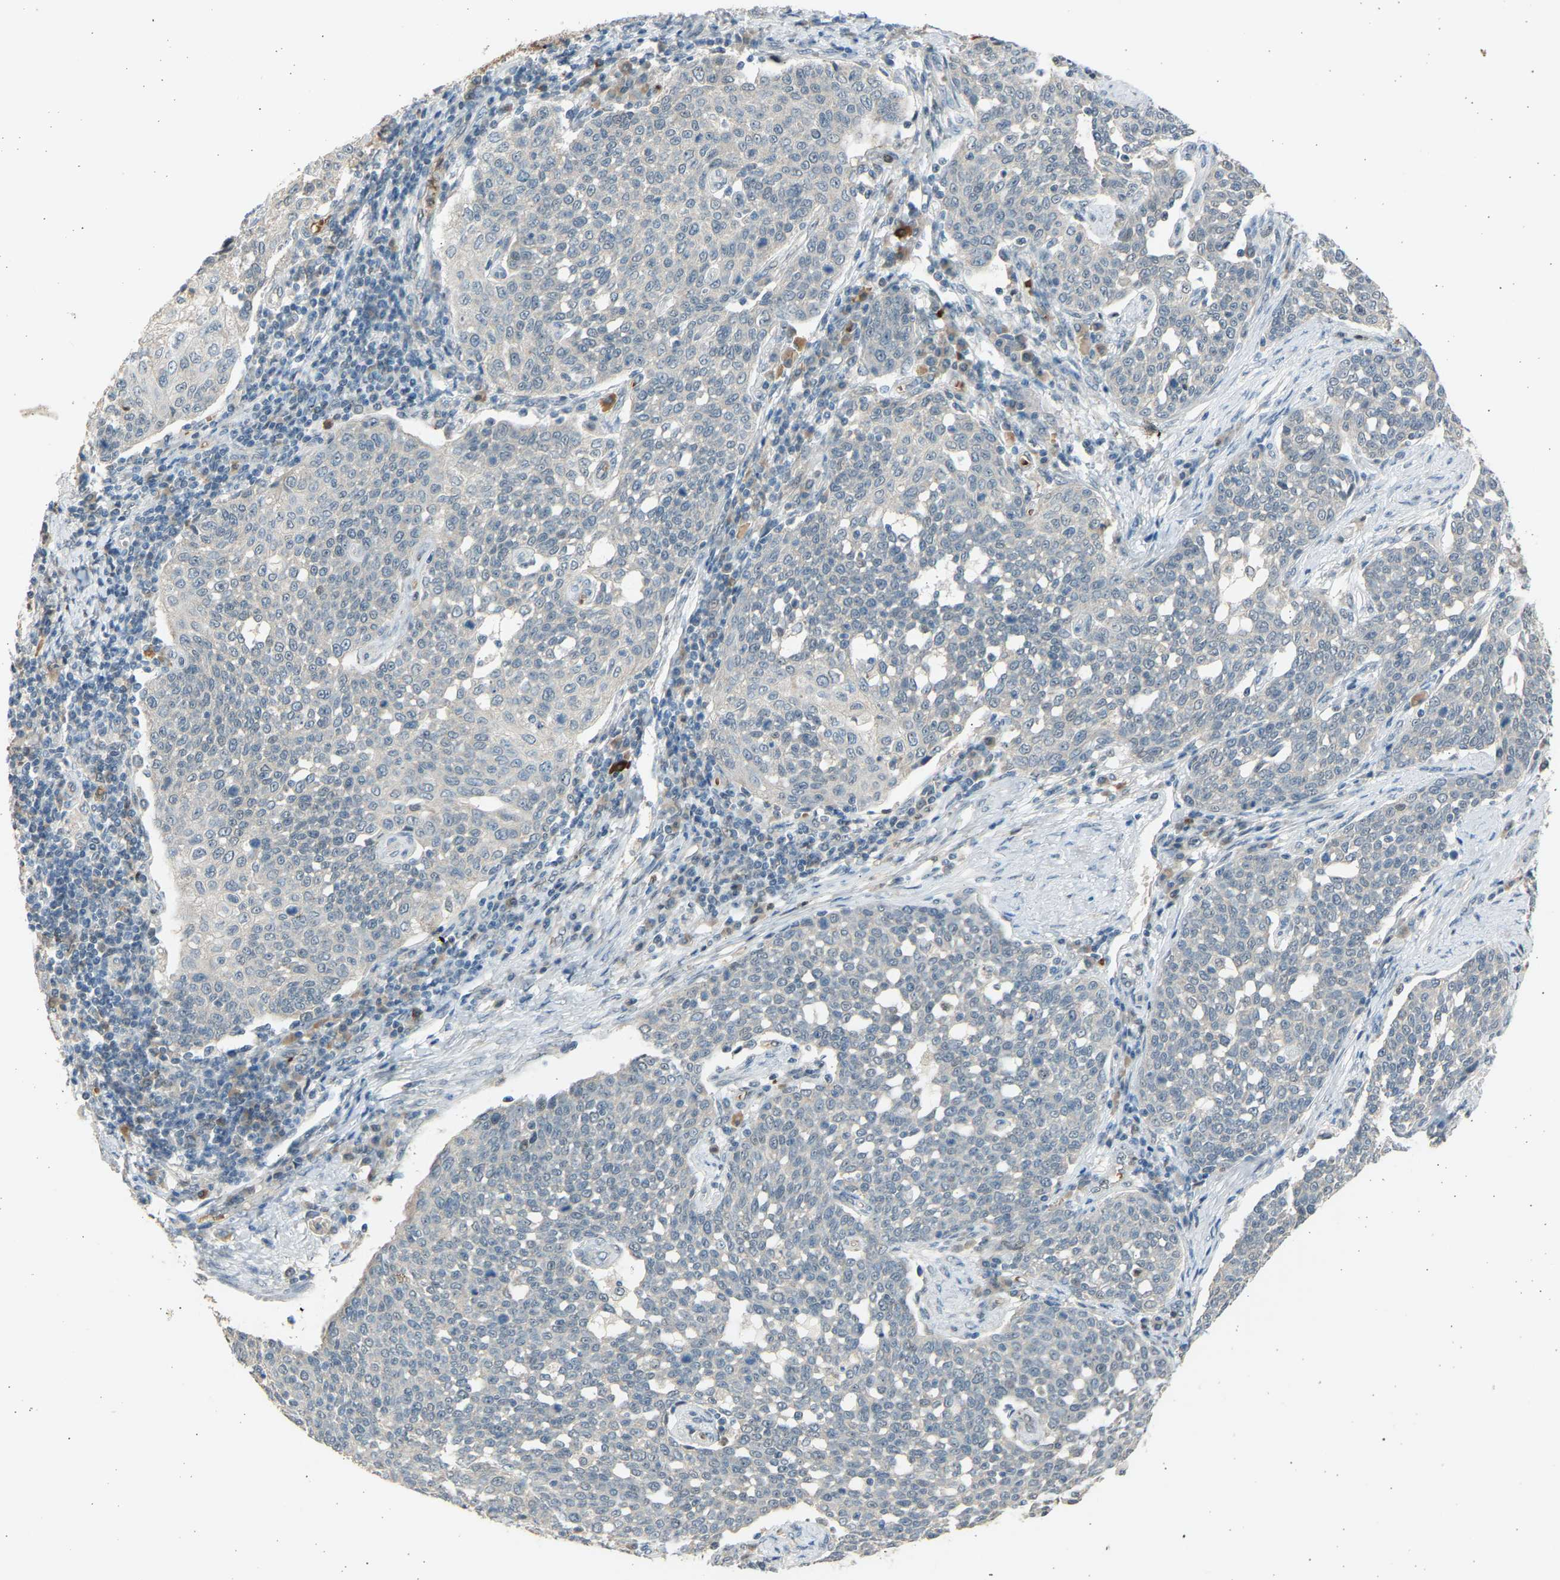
{"staining": {"intensity": "negative", "quantity": "none", "location": "none"}, "tissue": "cervical cancer", "cell_type": "Tumor cells", "image_type": "cancer", "snomed": [{"axis": "morphology", "description": "Squamous cell carcinoma, NOS"}, {"axis": "topography", "description": "Cervix"}], "caption": "Micrograph shows no protein positivity in tumor cells of cervical cancer (squamous cell carcinoma) tissue.", "gene": "BIRC2", "patient": {"sex": "female", "age": 34}}